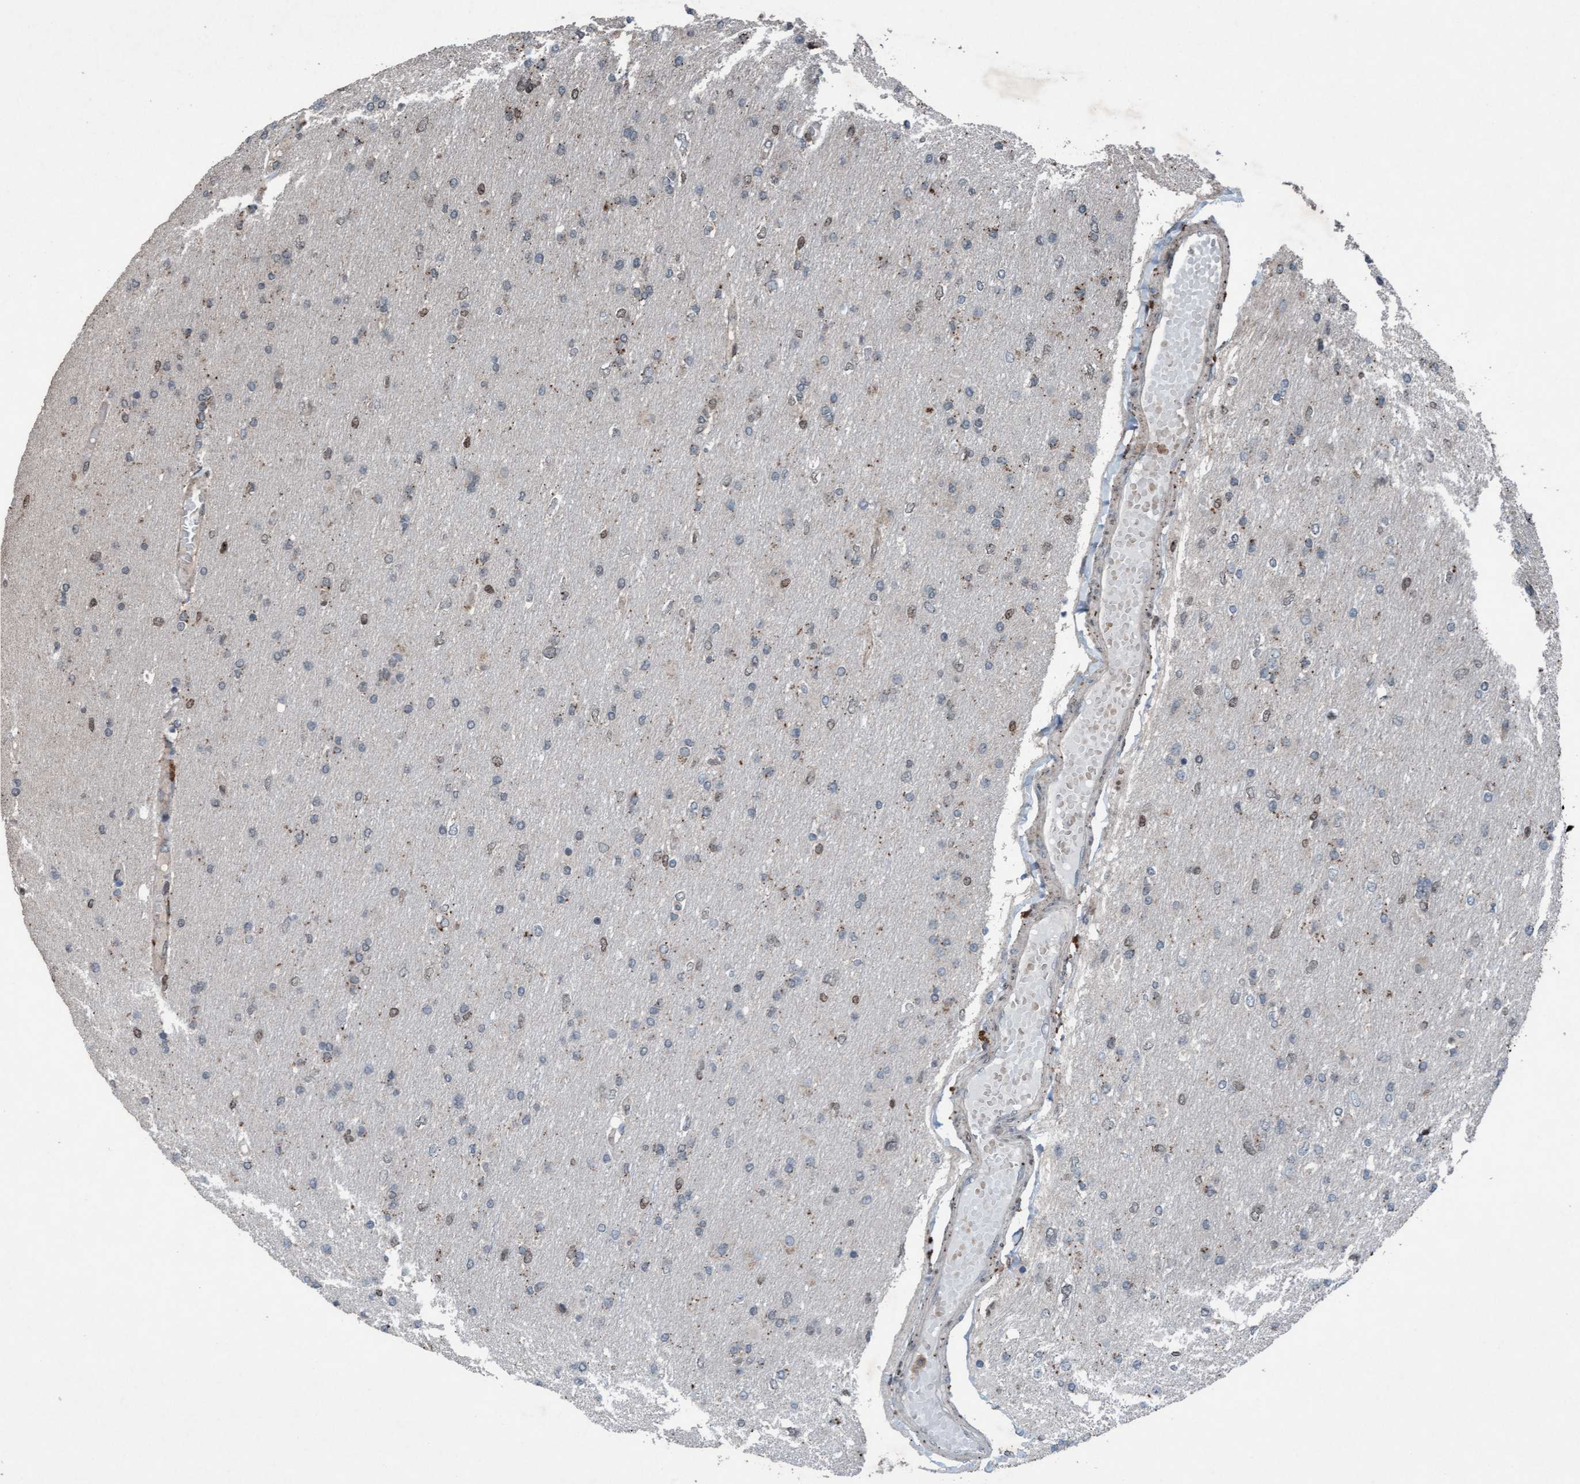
{"staining": {"intensity": "weak", "quantity": "<25%", "location": "nuclear"}, "tissue": "glioma", "cell_type": "Tumor cells", "image_type": "cancer", "snomed": [{"axis": "morphology", "description": "Glioma, malignant, High grade"}, {"axis": "topography", "description": "Cerebral cortex"}], "caption": "Immunohistochemical staining of human glioma exhibits no significant staining in tumor cells.", "gene": "PLXNB2", "patient": {"sex": "female", "age": 36}}